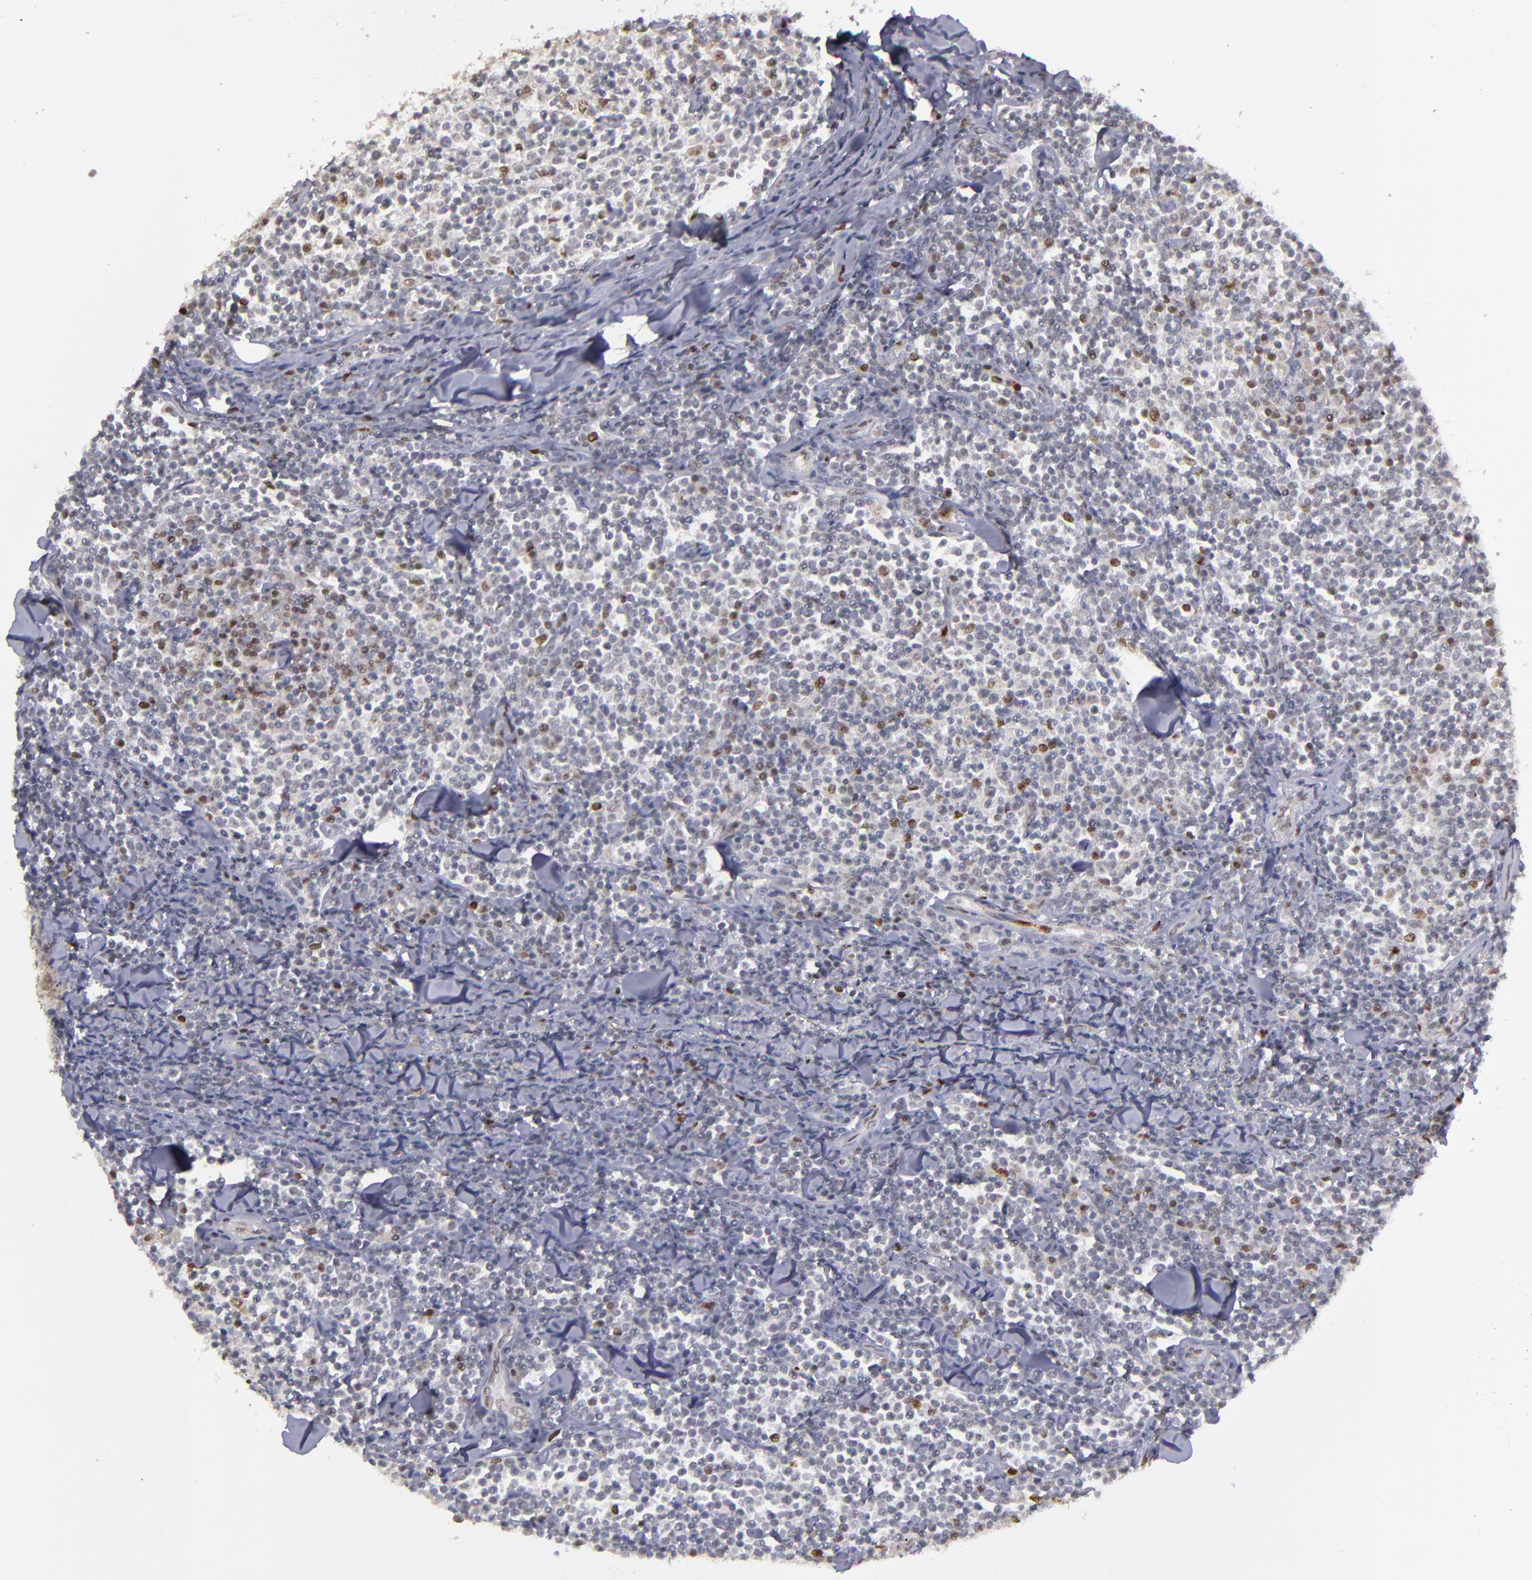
{"staining": {"intensity": "negative", "quantity": "none", "location": "none"}, "tissue": "lymphoma", "cell_type": "Tumor cells", "image_type": "cancer", "snomed": [{"axis": "morphology", "description": "Malignant lymphoma, non-Hodgkin's type, Low grade"}, {"axis": "topography", "description": "Soft tissue"}], "caption": "Tumor cells show no significant protein staining in malignant lymphoma, non-Hodgkin's type (low-grade).", "gene": "RREB1", "patient": {"sex": "male", "age": 92}}